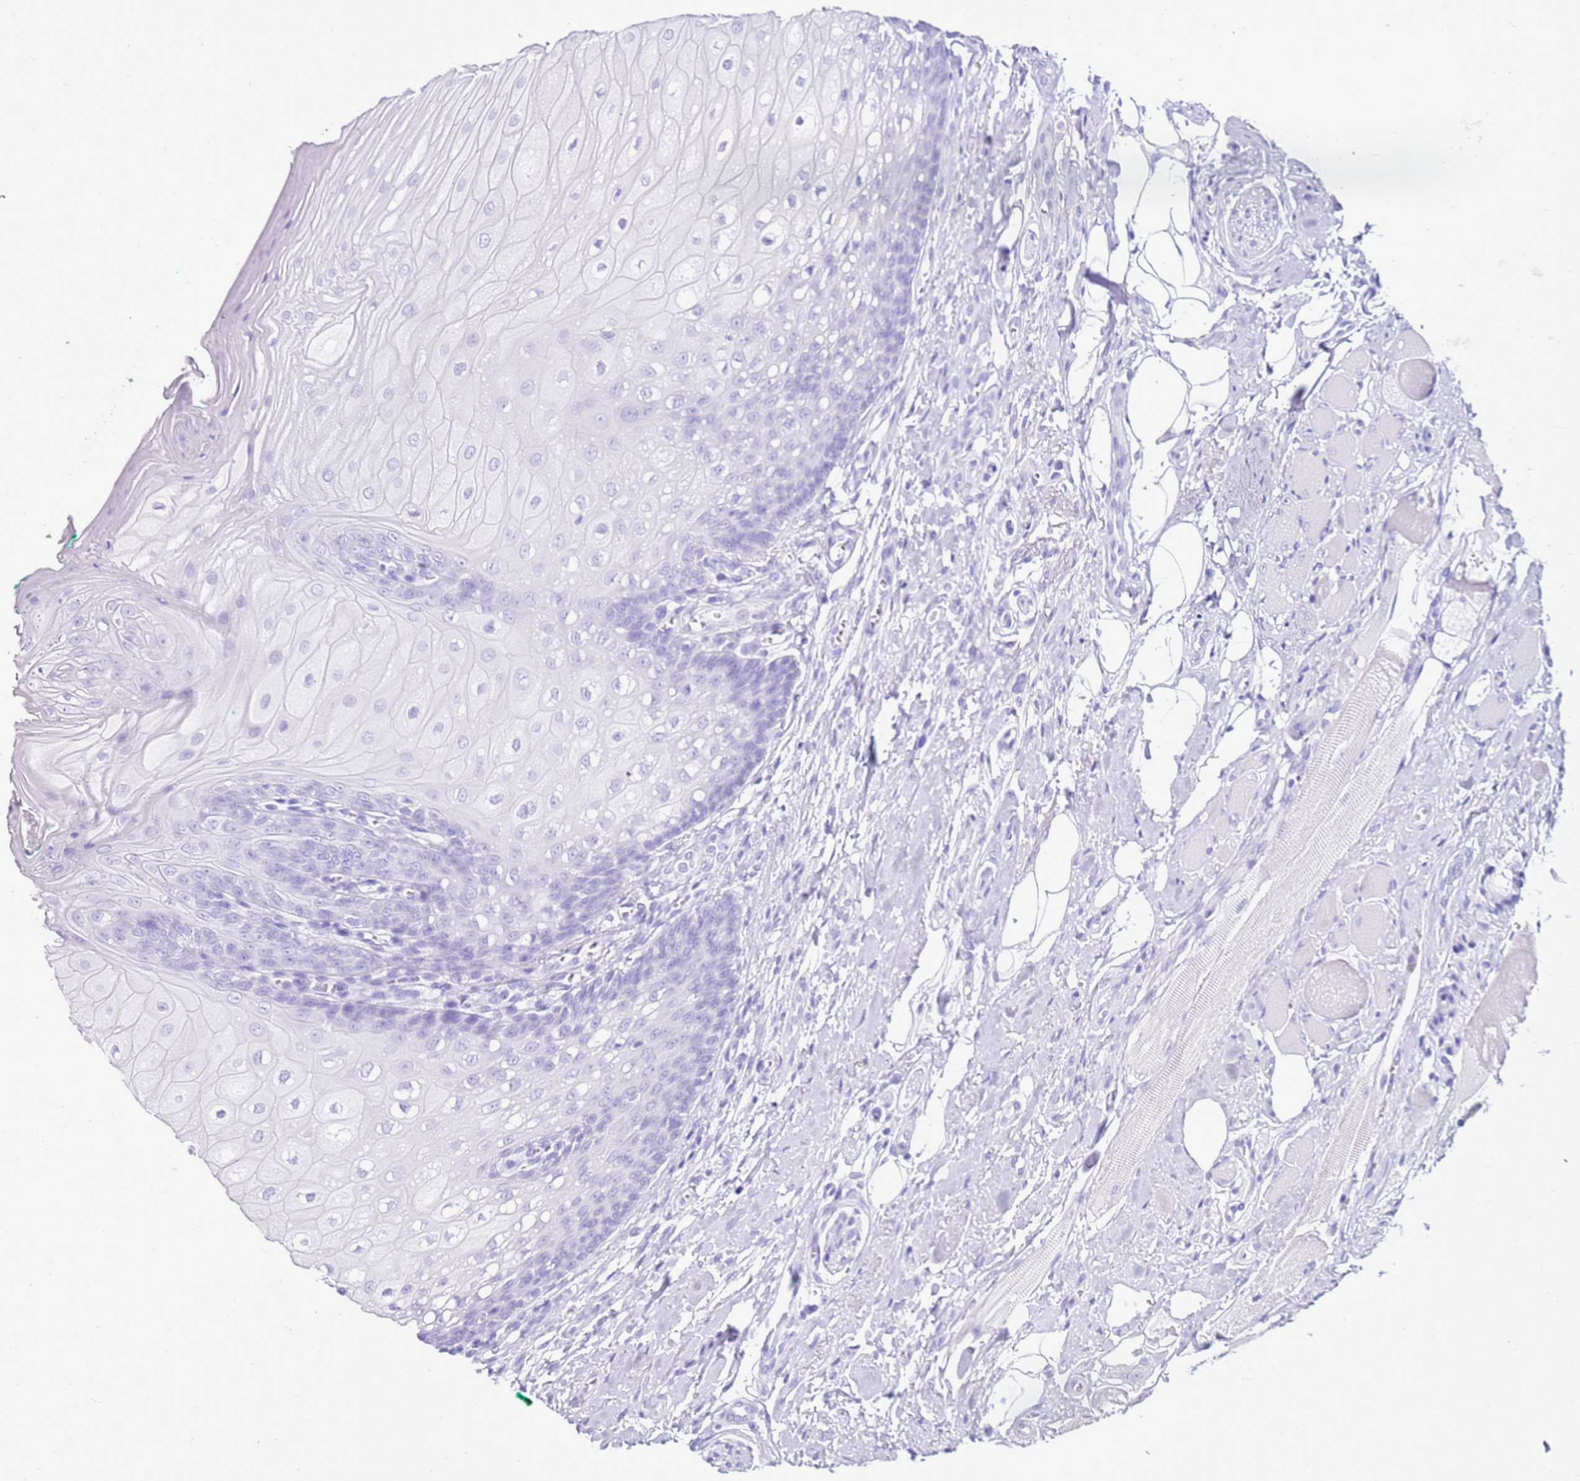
{"staining": {"intensity": "negative", "quantity": "none", "location": "none"}, "tissue": "oral mucosa", "cell_type": "Squamous epithelial cells", "image_type": "normal", "snomed": [{"axis": "morphology", "description": "Normal tissue, NOS"}, {"axis": "morphology", "description": "Squamous cell carcinoma, NOS"}, {"axis": "topography", "description": "Oral tissue"}, {"axis": "topography", "description": "Tounge, NOS"}, {"axis": "topography", "description": "Head-Neck"}], "caption": "The micrograph displays no staining of squamous epithelial cells in normal oral mucosa.", "gene": "CA8", "patient": {"sex": "male", "age": 79}}